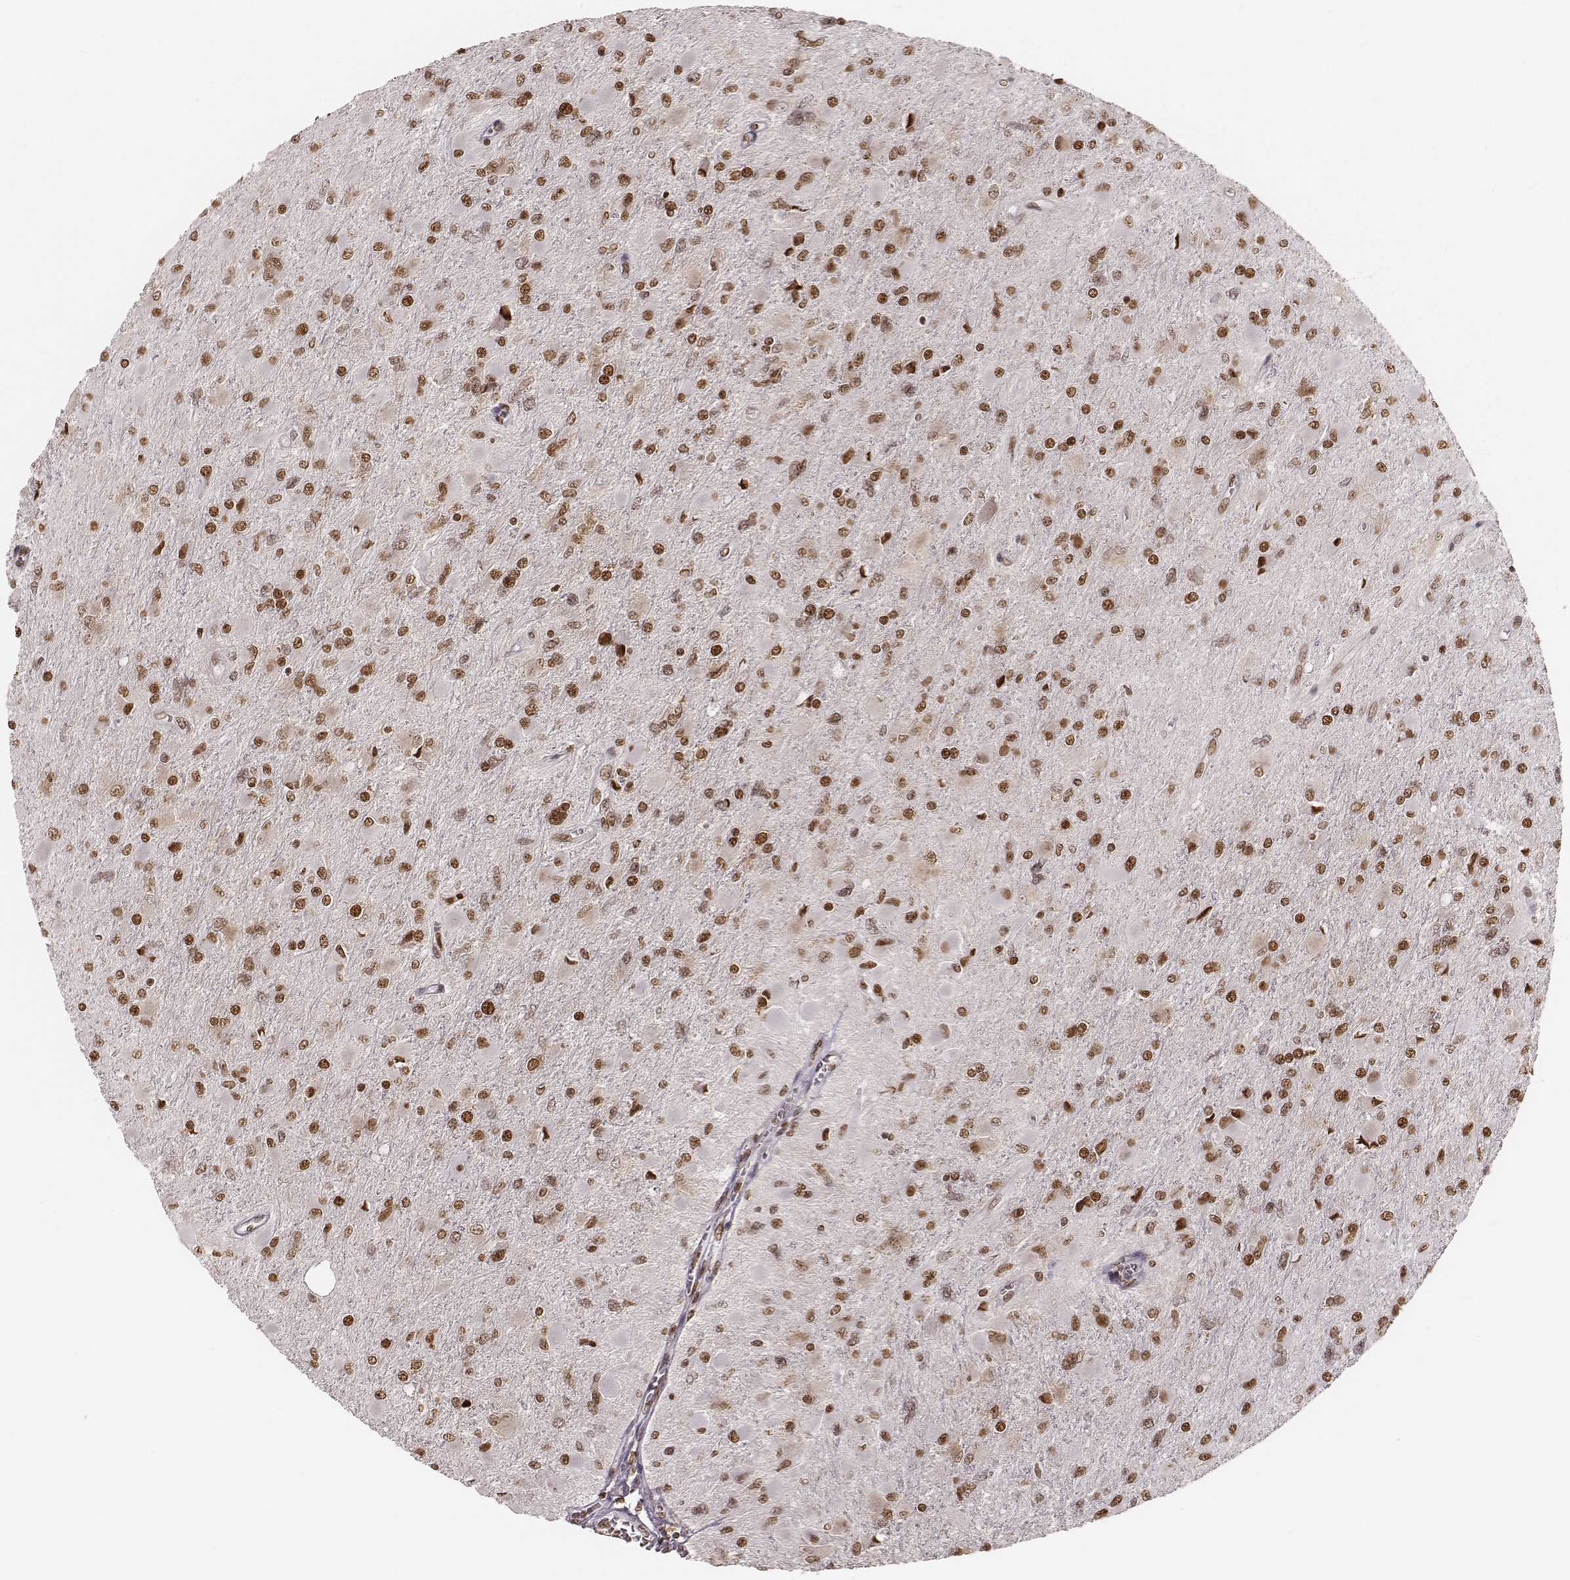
{"staining": {"intensity": "moderate", "quantity": ">75%", "location": "nuclear"}, "tissue": "glioma", "cell_type": "Tumor cells", "image_type": "cancer", "snomed": [{"axis": "morphology", "description": "Glioma, malignant, High grade"}, {"axis": "topography", "description": "Cerebral cortex"}], "caption": "Immunohistochemistry (IHC) micrograph of malignant glioma (high-grade) stained for a protein (brown), which displays medium levels of moderate nuclear expression in approximately >75% of tumor cells.", "gene": "PARP1", "patient": {"sex": "female", "age": 36}}